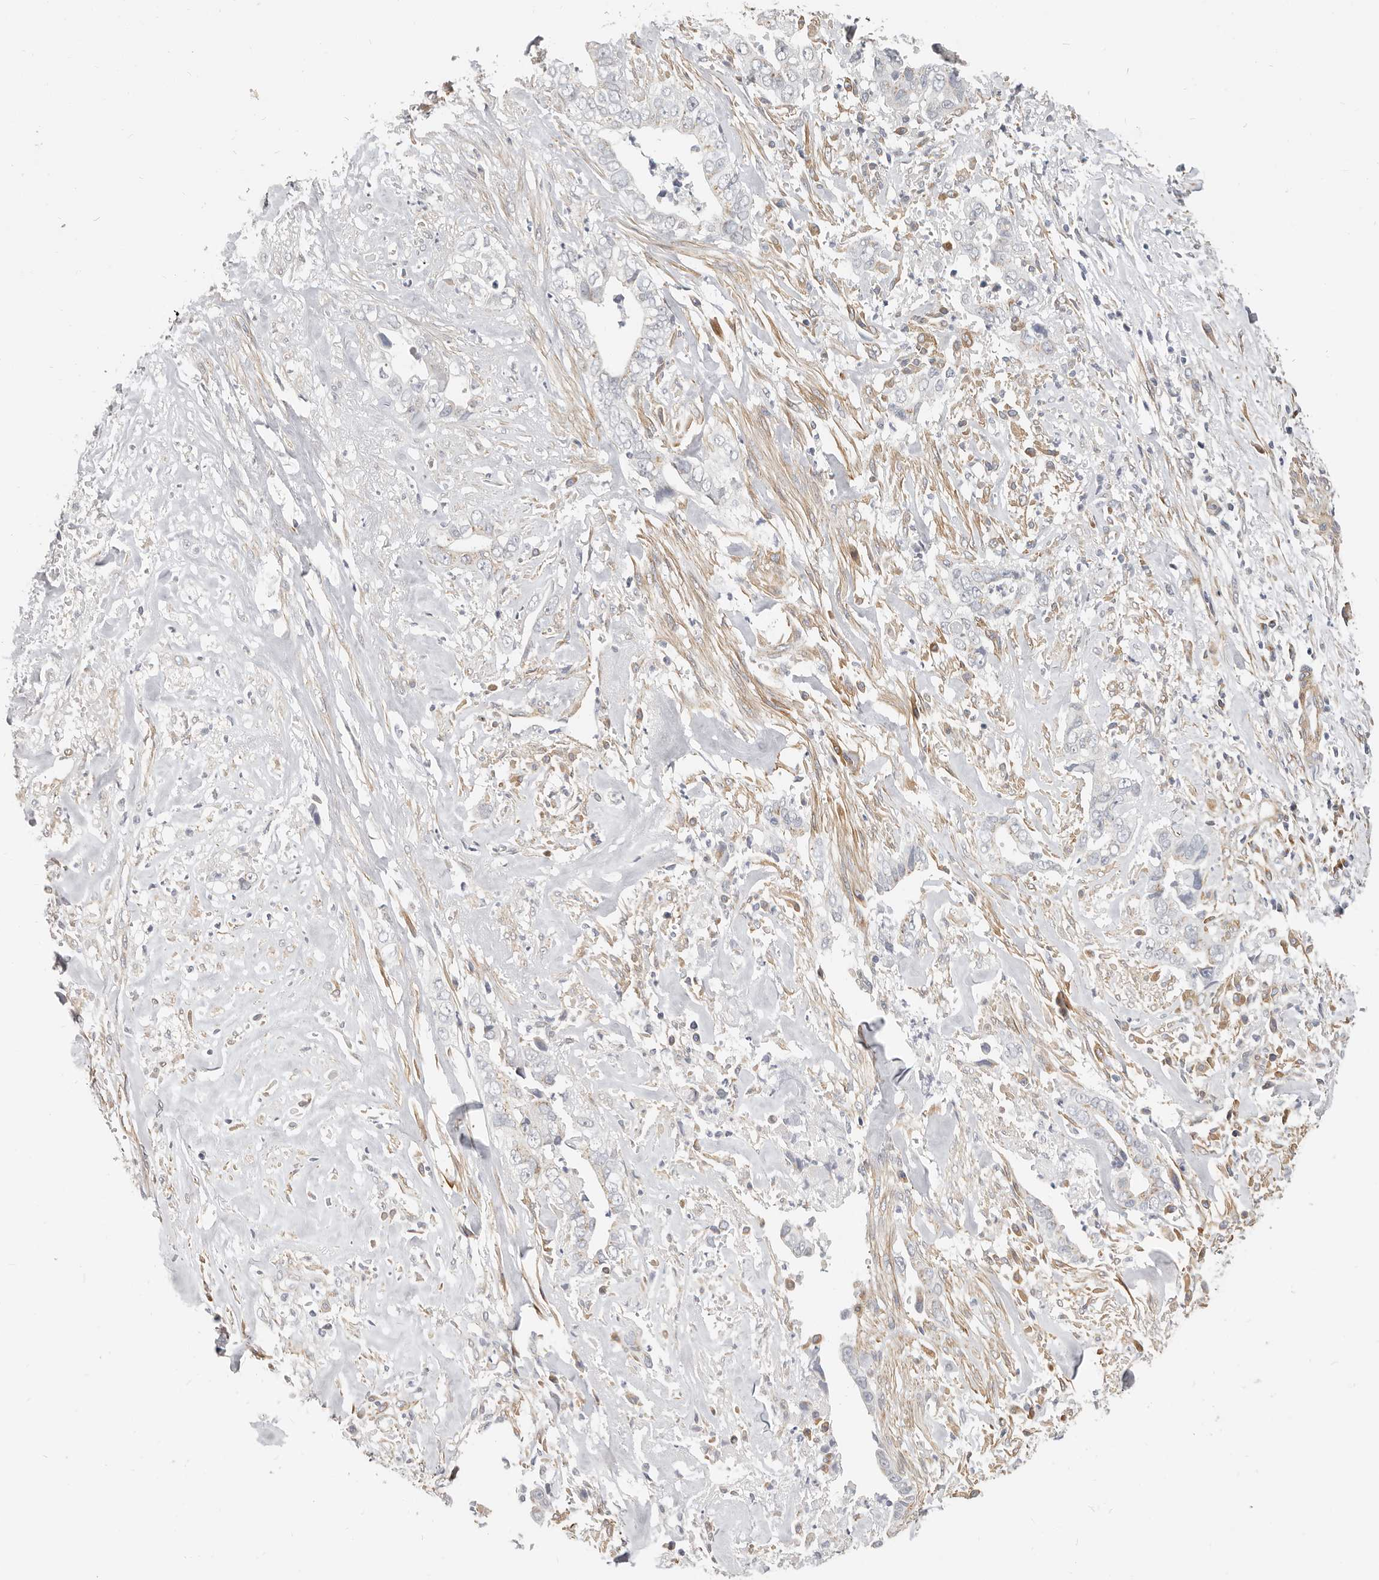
{"staining": {"intensity": "weak", "quantity": "<25%", "location": "cytoplasmic/membranous"}, "tissue": "liver cancer", "cell_type": "Tumor cells", "image_type": "cancer", "snomed": [{"axis": "morphology", "description": "Cholangiocarcinoma"}, {"axis": "topography", "description": "Liver"}], "caption": "Tumor cells are negative for brown protein staining in liver cancer.", "gene": "RABAC1", "patient": {"sex": "female", "age": 79}}